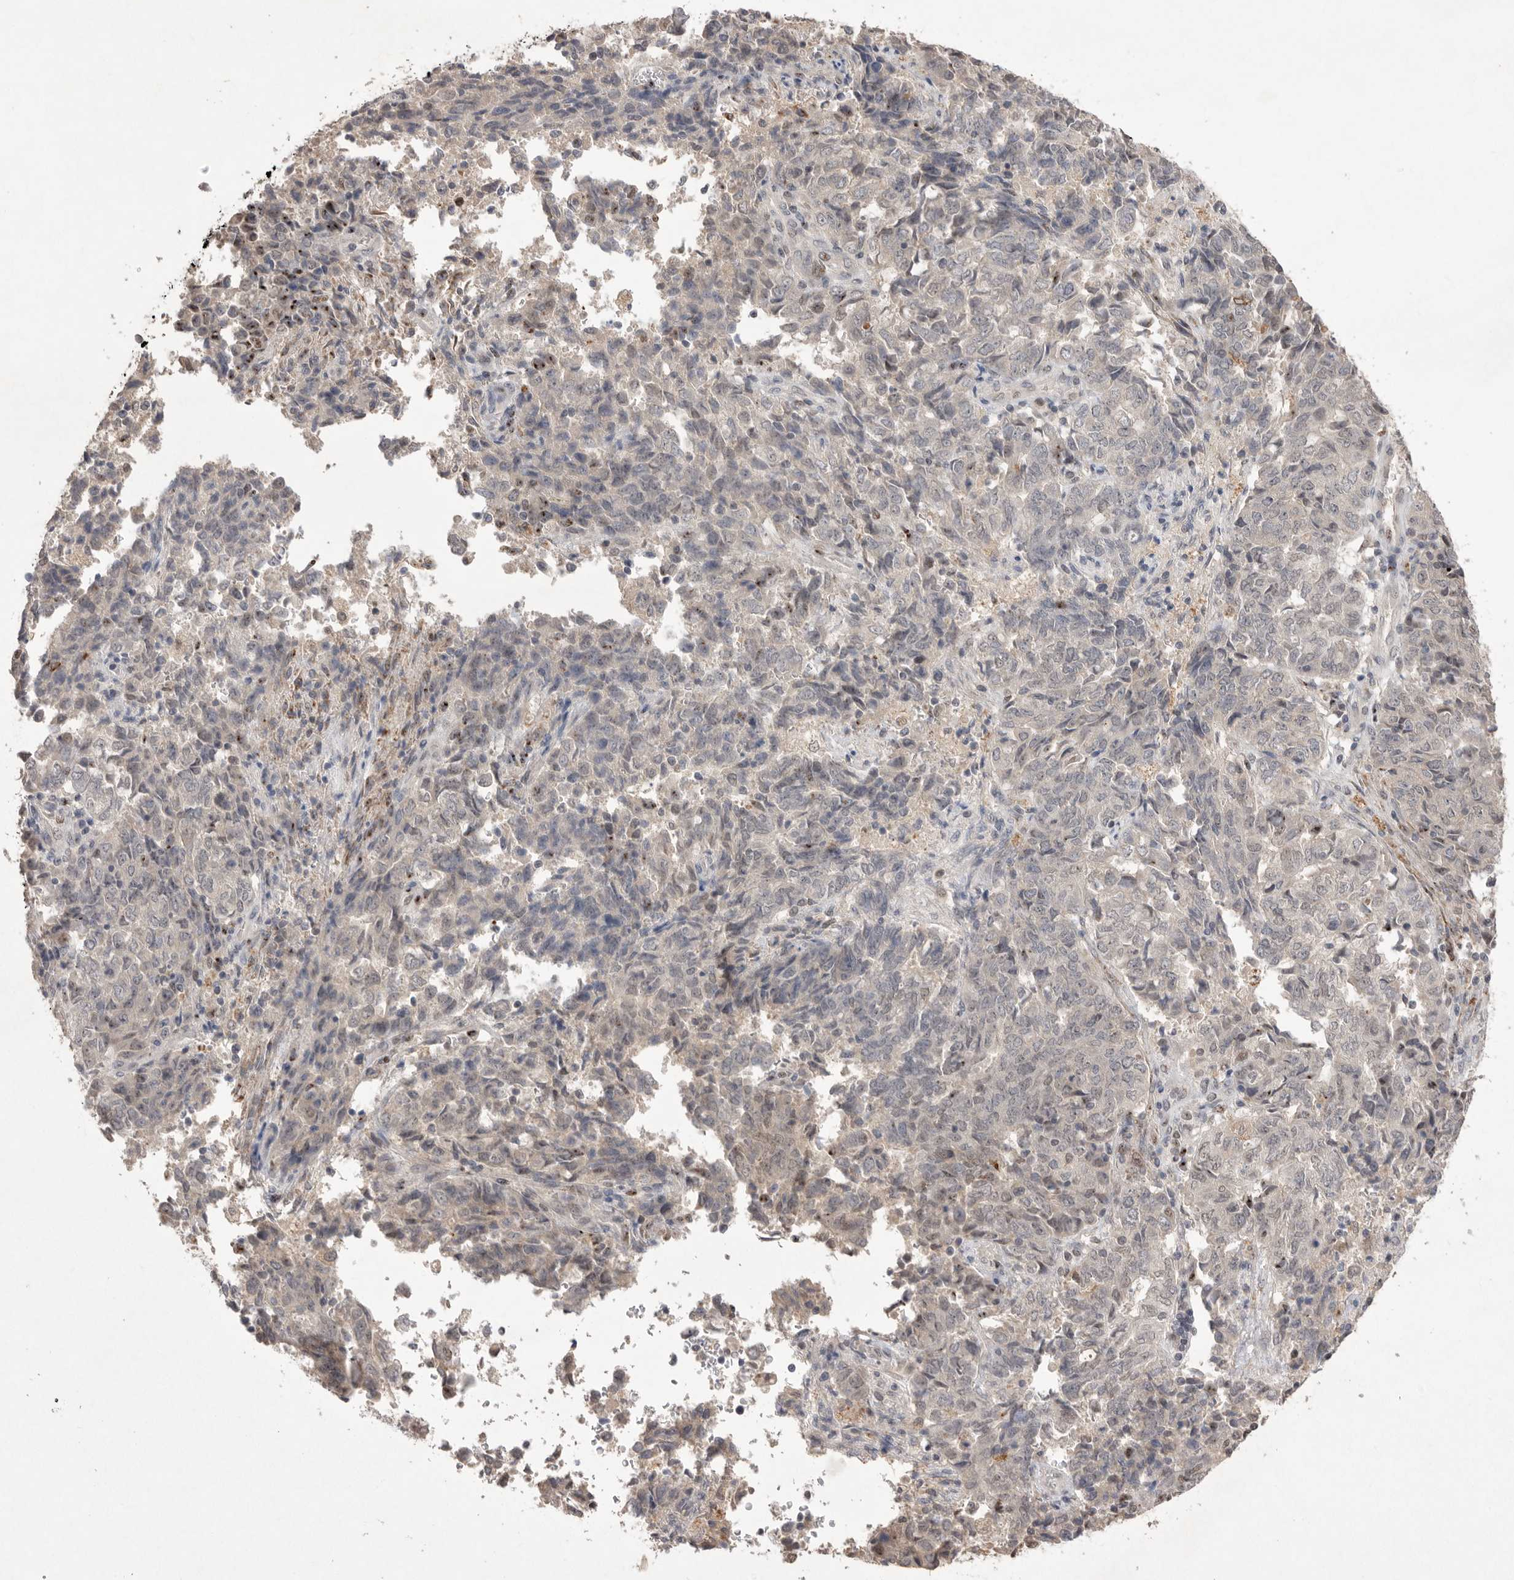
{"staining": {"intensity": "moderate", "quantity": "<25%", "location": "nuclear"}, "tissue": "endometrial cancer", "cell_type": "Tumor cells", "image_type": "cancer", "snomed": [{"axis": "morphology", "description": "Adenocarcinoma, NOS"}, {"axis": "topography", "description": "Endometrium"}], "caption": "Immunohistochemical staining of human endometrial cancer displays moderate nuclear protein staining in about <25% of tumor cells.", "gene": "HUS1", "patient": {"sex": "female", "age": 80}}